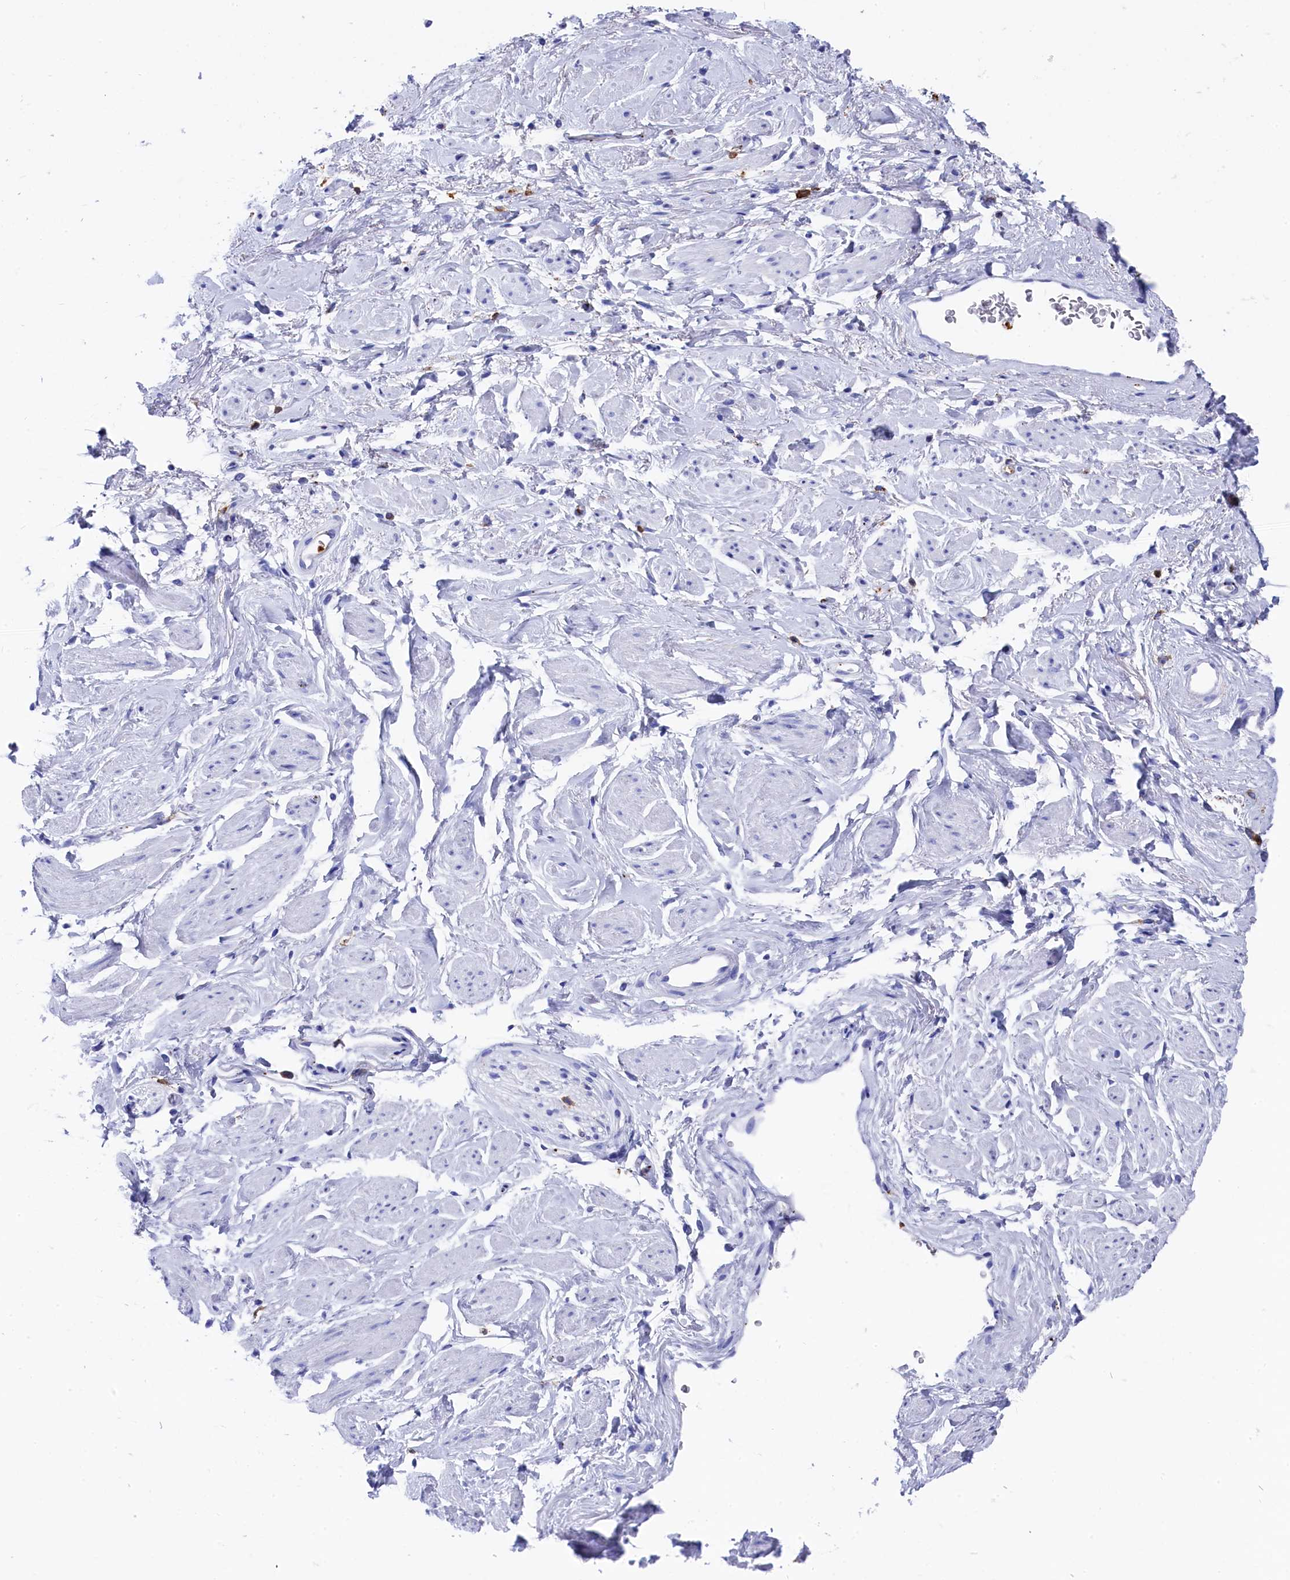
{"staining": {"intensity": "negative", "quantity": "none", "location": "none"}, "tissue": "adipose tissue", "cell_type": "Adipocytes", "image_type": "normal", "snomed": [{"axis": "morphology", "description": "Normal tissue, NOS"}, {"axis": "morphology", "description": "Adenocarcinoma, NOS"}, {"axis": "topography", "description": "Rectum"}, {"axis": "topography", "description": "Vagina"}, {"axis": "topography", "description": "Peripheral nerve tissue"}], "caption": "Immunohistochemical staining of normal adipose tissue exhibits no significant expression in adipocytes.", "gene": "PLAC8", "patient": {"sex": "female", "age": 71}}